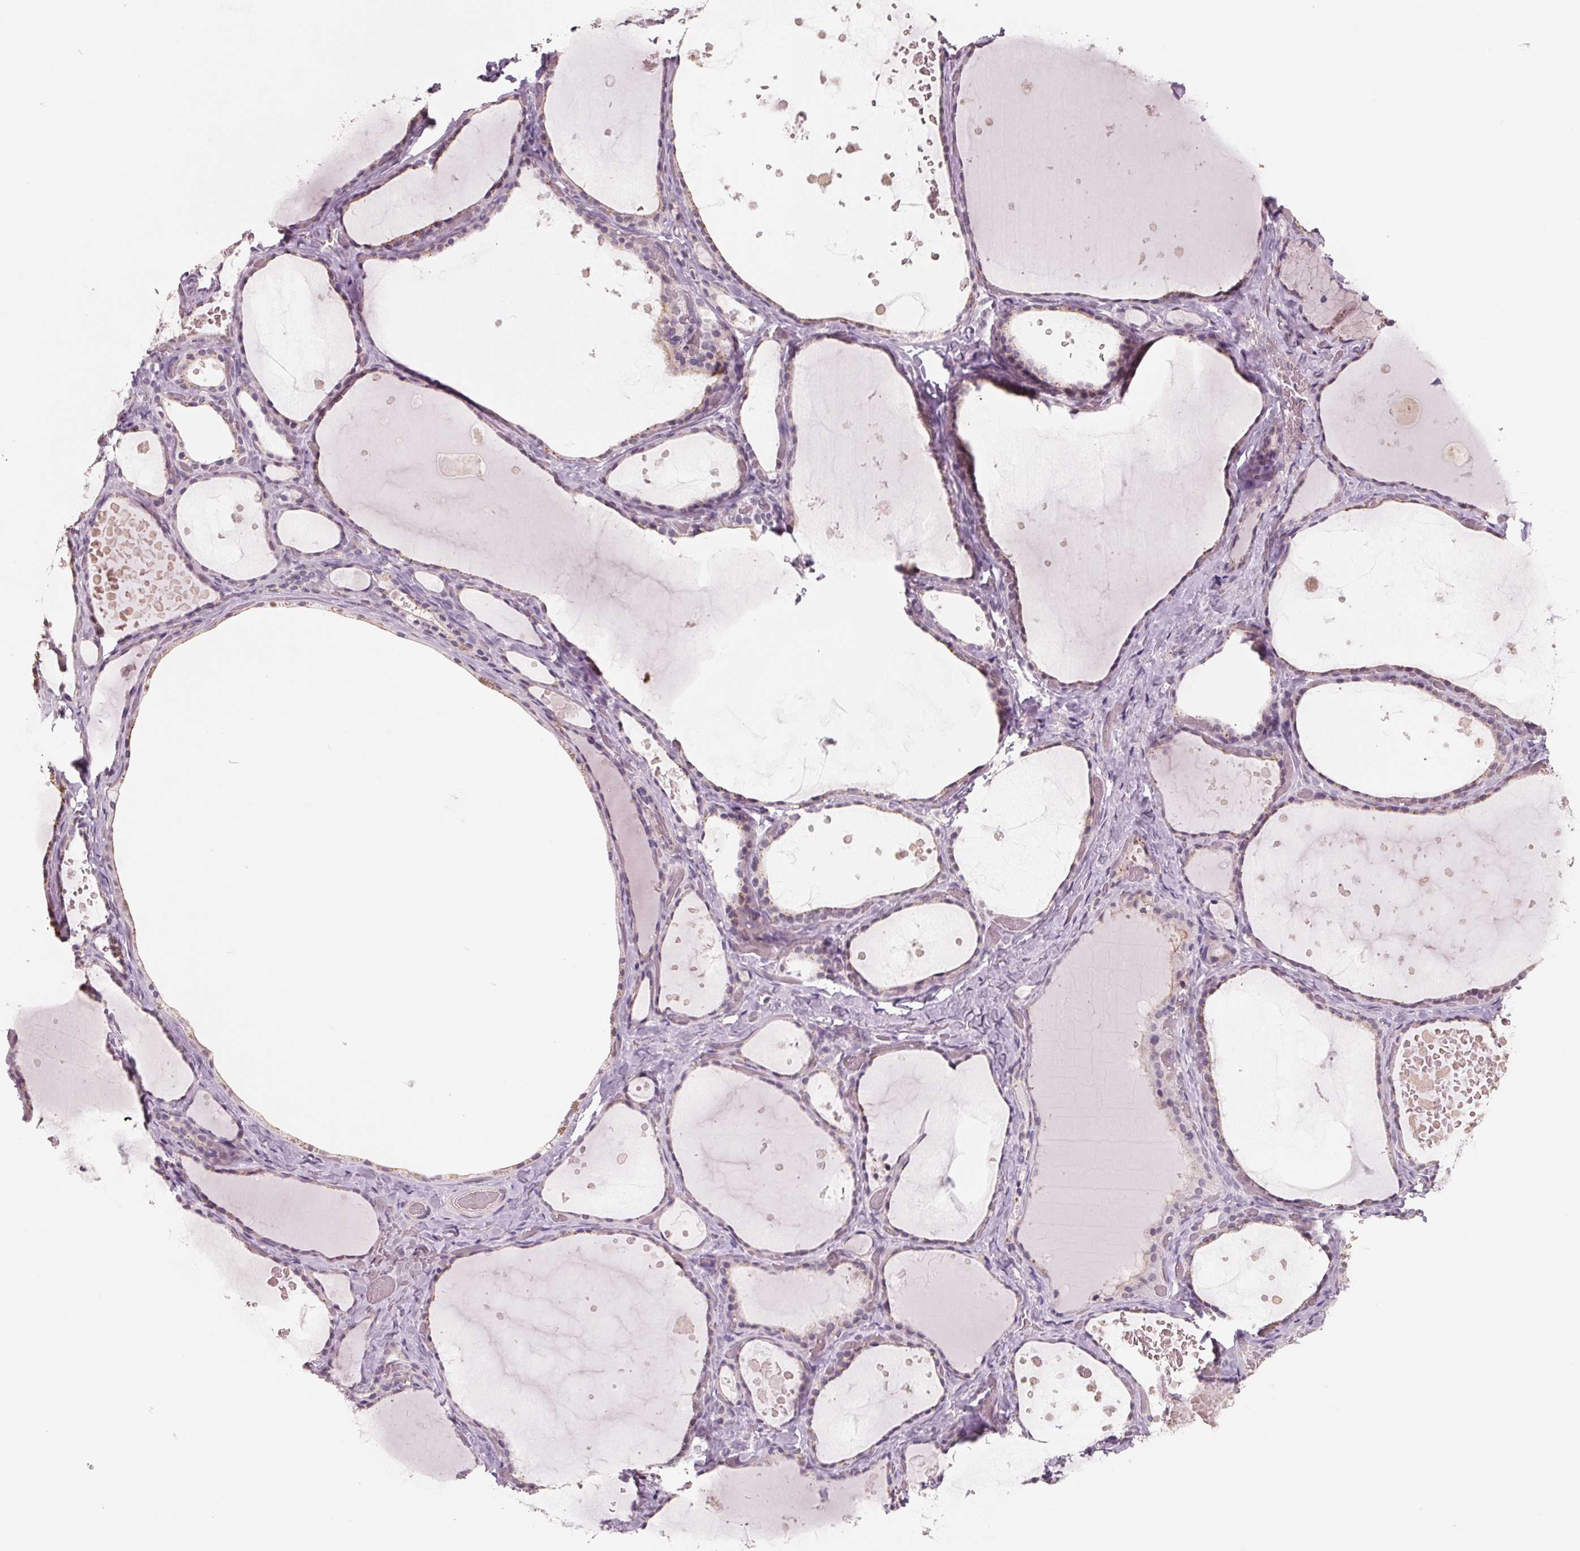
{"staining": {"intensity": "negative", "quantity": "none", "location": "none"}, "tissue": "thyroid gland", "cell_type": "Glandular cells", "image_type": "normal", "snomed": [{"axis": "morphology", "description": "Normal tissue, NOS"}, {"axis": "topography", "description": "Thyroid gland"}], "caption": "Immunohistochemistry (IHC) histopathology image of unremarkable thyroid gland: thyroid gland stained with DAB shows no significant protein positivity in glandular cells.", "gene": "FTCD", "patient": {"sex": "female", "age": 56}}